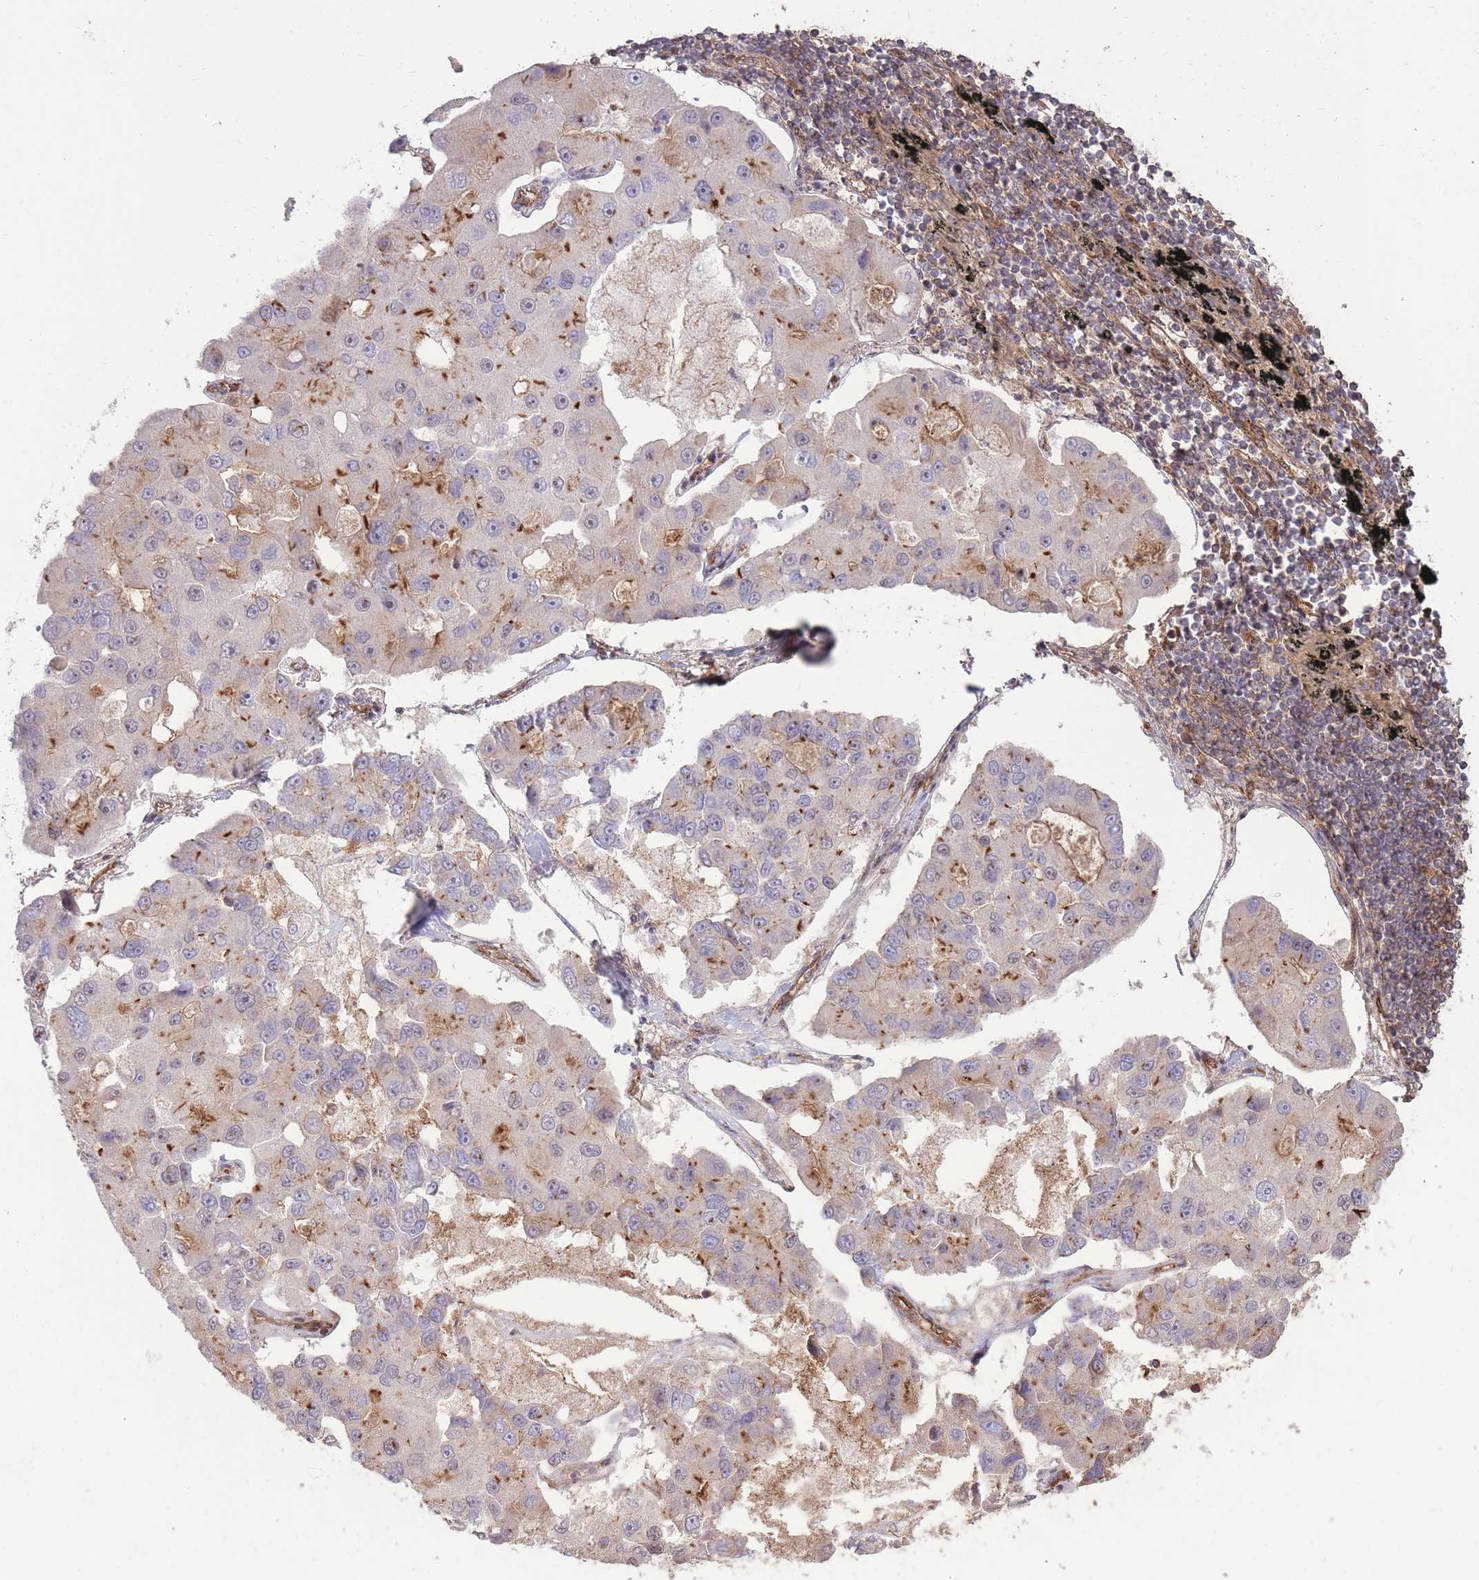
{"staining": {"intensity": "moderate", "quantity": "25%-75%", "location": "cytoplasmic/membranous"}, "tissue": "lung cancer", "cell_type": "Tumor cells", "image_type": "cancer", "snomed": [{"axis": "morphology", "description": "Adenocarcinoma, NOS"}, {"axis": "topography", "description": "Lung"}], "caption": "Lung cancer stained with a protein marker demonstrates moderate staining in tumor cells.", "gene": "PLD1", "patient": {"sex": "female", "age": 54}}